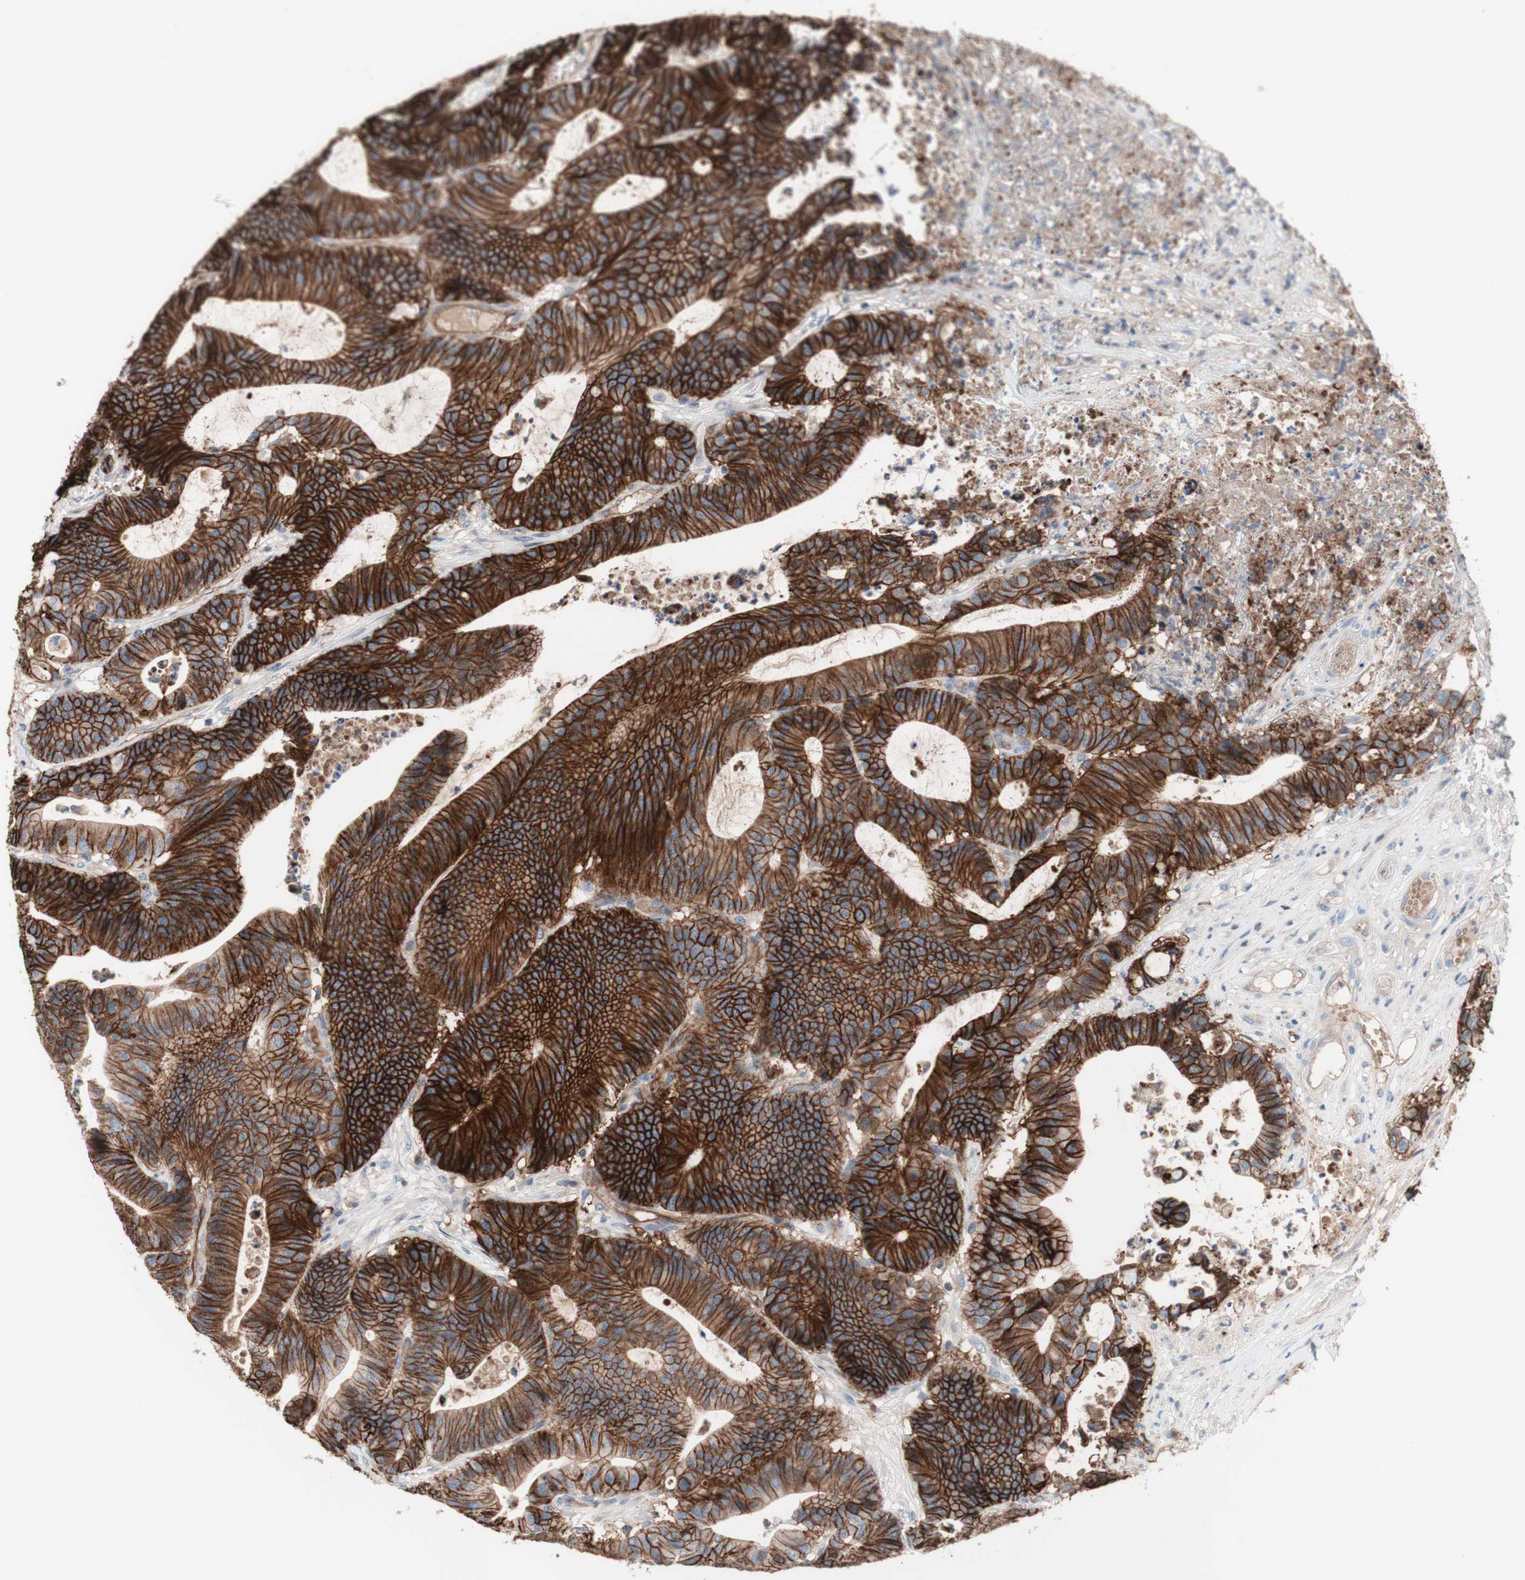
{"staining": {"intensity": "strong", "quantity": ">75%", "location": "cytoplasmic/membranous"}, "tissue": "colorectal cancer", "cell_type": "Tumor cells", "image_type": "cancer", "snomed": [{"axis": "morphology", "description": "Adenocarcinoma, NOS"}, {"axis": "topography", "description": "Colon"}], "caption": "Strong cytoplasmic/membranous positivity is present in about >75% of tumor cells in colorectal cancer.", "gene": "CD46", "patient": {"sex": "female", "age": 84}}